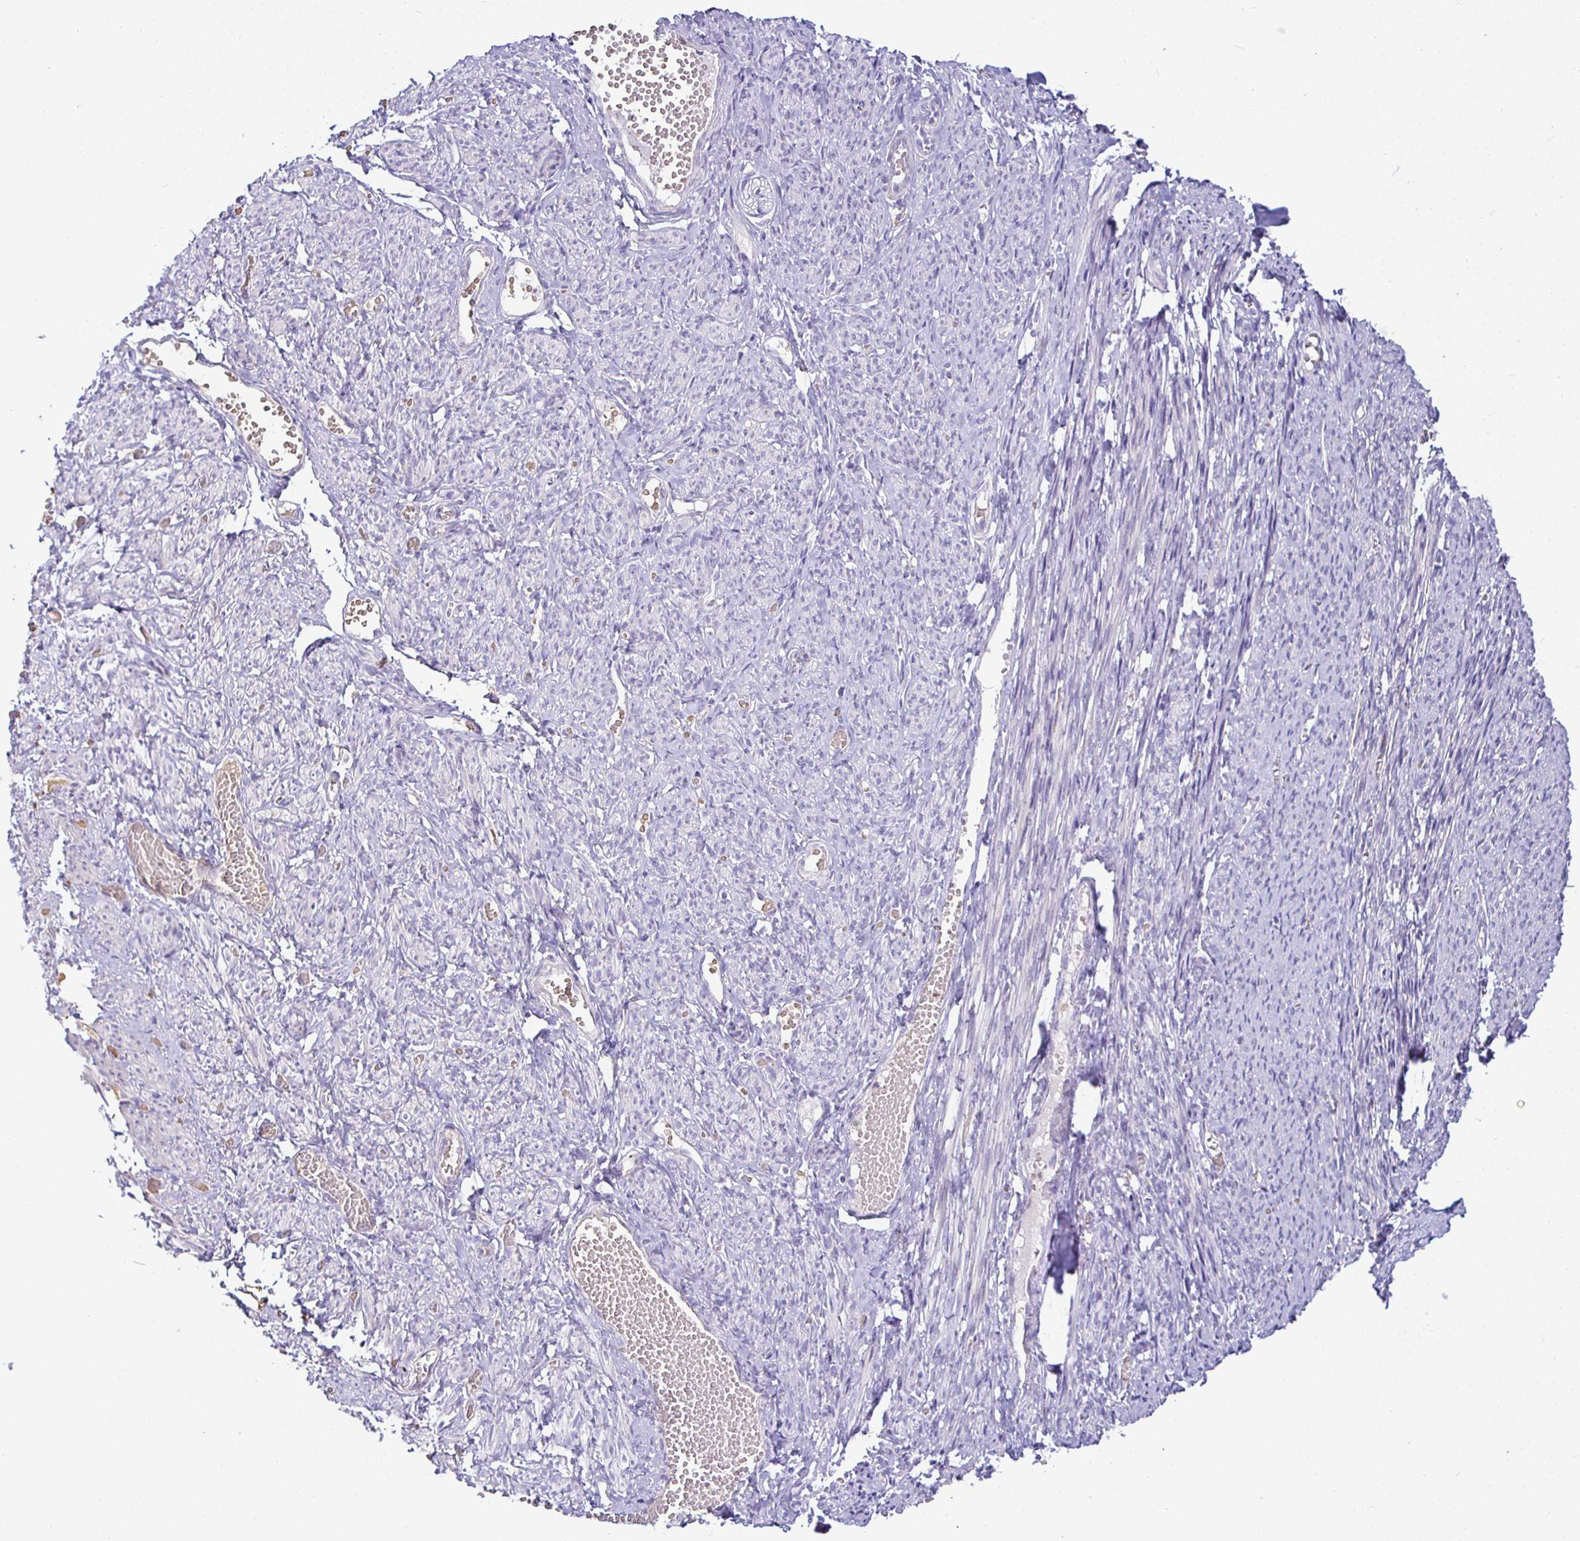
{"staining": {"intensity": "negative", "quantity": "none", "location": "none"}, "tissue": "smooth muscle", "cell_type": "Smooth muscle cells", "image_type": "normal", "snomed": [{"axis": "morphology", "description": "Normal tissue, NOS"}, {"axis": "topography", "description": "Smooth muscle"}], "caption": "Immunohistochemistry of unremarkable smooth muscle shows no staining in smooth muscle cells.", "gene": "SIRPA", "patient": {"sex": "female", "age": 65}}